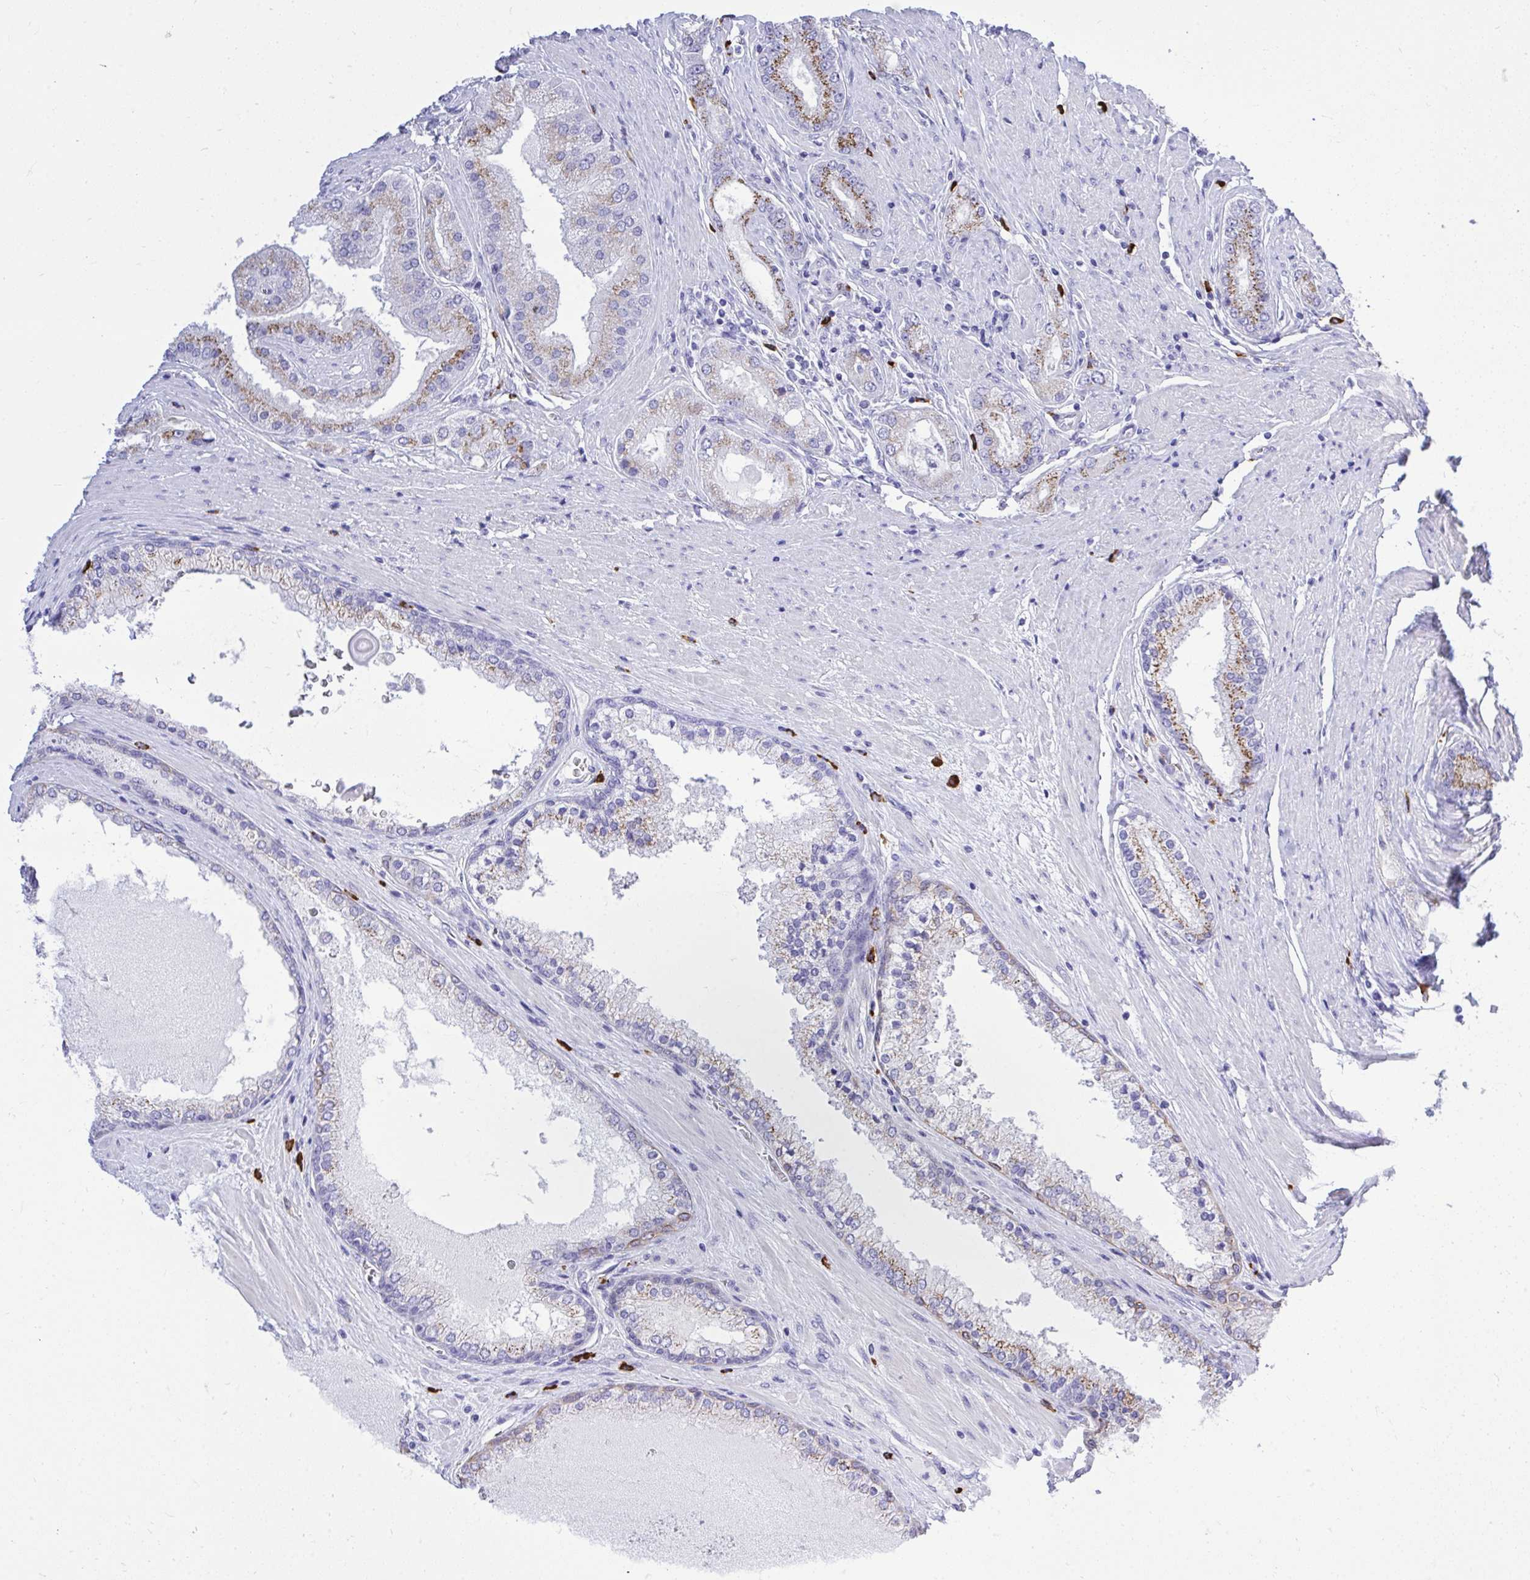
{"staining": {"intensity": "moderate", "quantity": "<25%", "location": "cytoplasmic/membranous"}, "tissue": "prostate cancer", "cell_type": "Tumor cells", "image_type": "cancer", "snomed": [{"axis": "morphology", "description": "Adenocarcinoma, High grade"}, {"axis": "topography", "description": "Prostate"}], "caption": "An image showing moderate cytoplasmic/membranous staining in about <25% of tumor cells in high-grade adenocarcinoma (prostate), as visualized by brown immunohistochemical staining.", "gene": "PSD", "patient": {"sex": "male", "age": 67}}